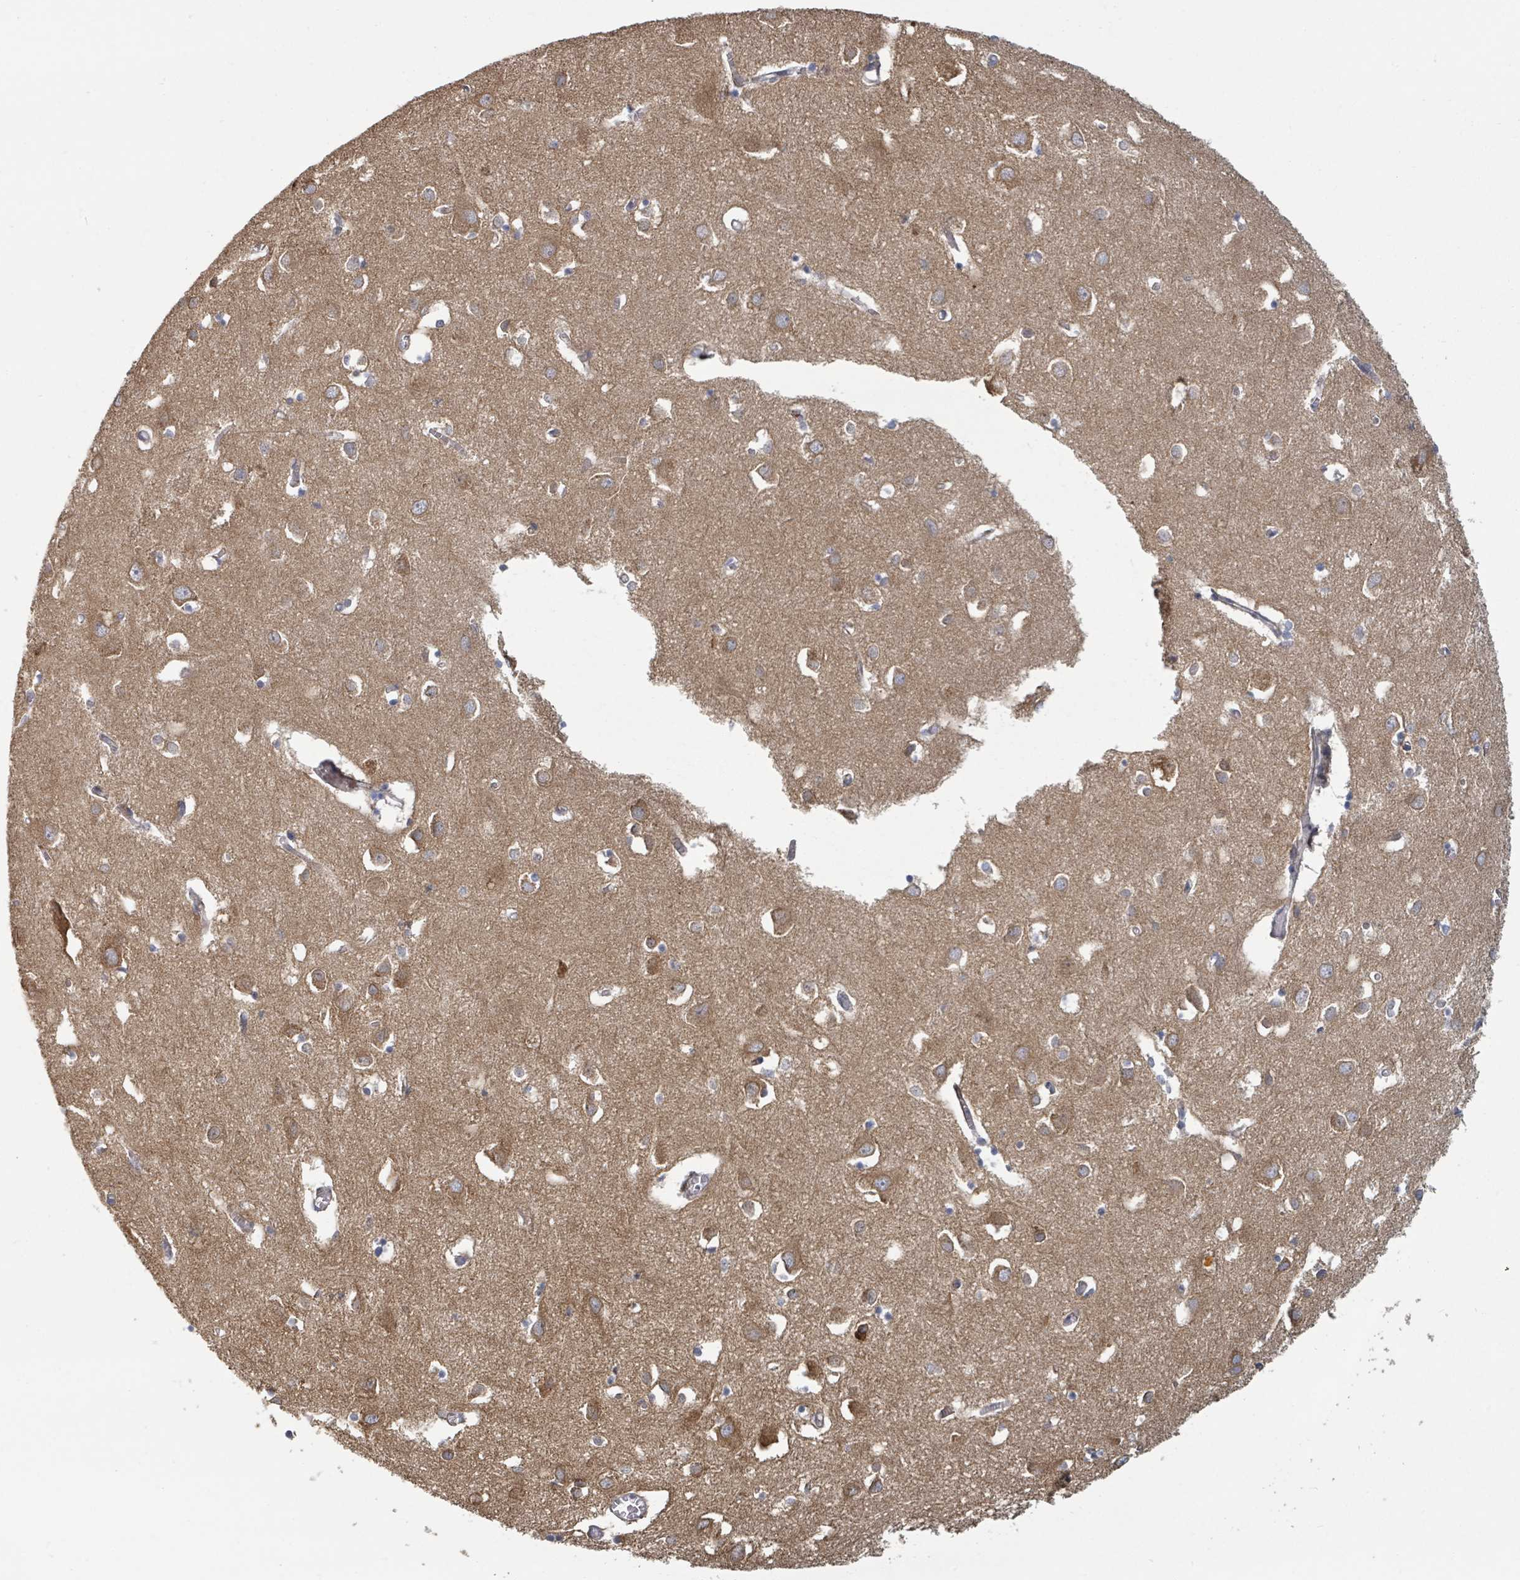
{"staining": {"intensity": "negative", "quantity": "none", "location": "none"}, "tissue": "cerebral cortex", "cell_type": "Endothelial cells", "image_type": "normal", "snomed": [{"axis": "morphology", "description": "Normal tissue, NOS"}, {"axis": "topography", "description": "Cerebral cortex"}], "caption": "Immunohistochemistry photomicrograph of benign cerebral cortex: cerebral cortex stained with DAB (3,3'-diaminobenzidine) reveals no significant protein positivity in endothelial cells. (Brightfield microscopy of DAB (3,3'-diaminobenzidine) immunohistochemistry (IHC) at high magnification).", "gene": "GABBR1", "patient": {"sex": "male", "age": 70}}